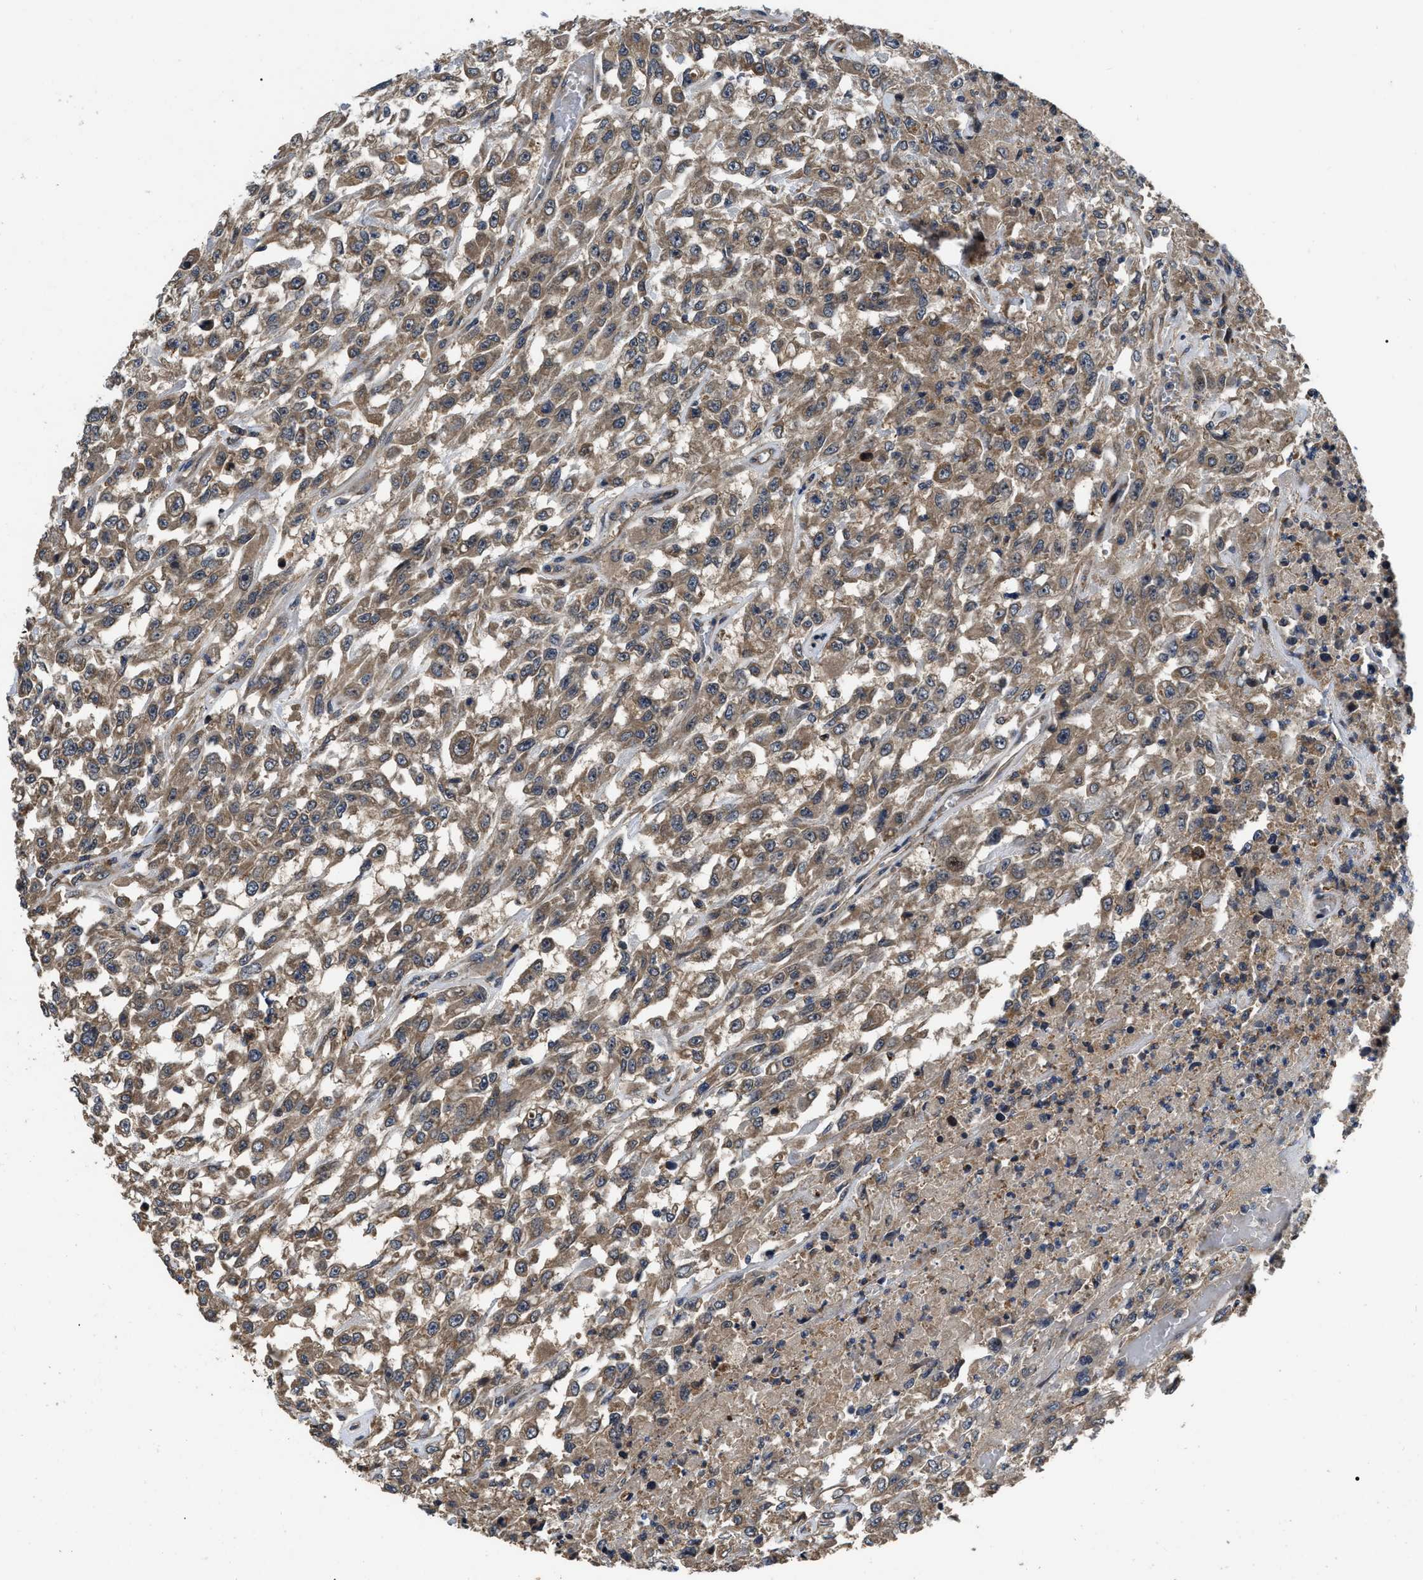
{"staining": {"intensity": "moderate", "quantity": ">75%", "location": "cytoplasmic/membranous"}, "tissue": "urothelial cancer", "cell_type": "Tumor cells", "image_type": "cancer", "snomed": [{"axis": "morphology", "description": "Urothelial carcinoma, High grade"}, {"axis": "topography", "description": "Urinary bladder"}], "caption": "The immunohistochemical stain shows moderate cytoplasmic/membranous positivity in tumor cells of high-grade urothelial carcinoma tissue.", "gene": "PPWD1", "patient": {"sex": "male", "age": 46}}